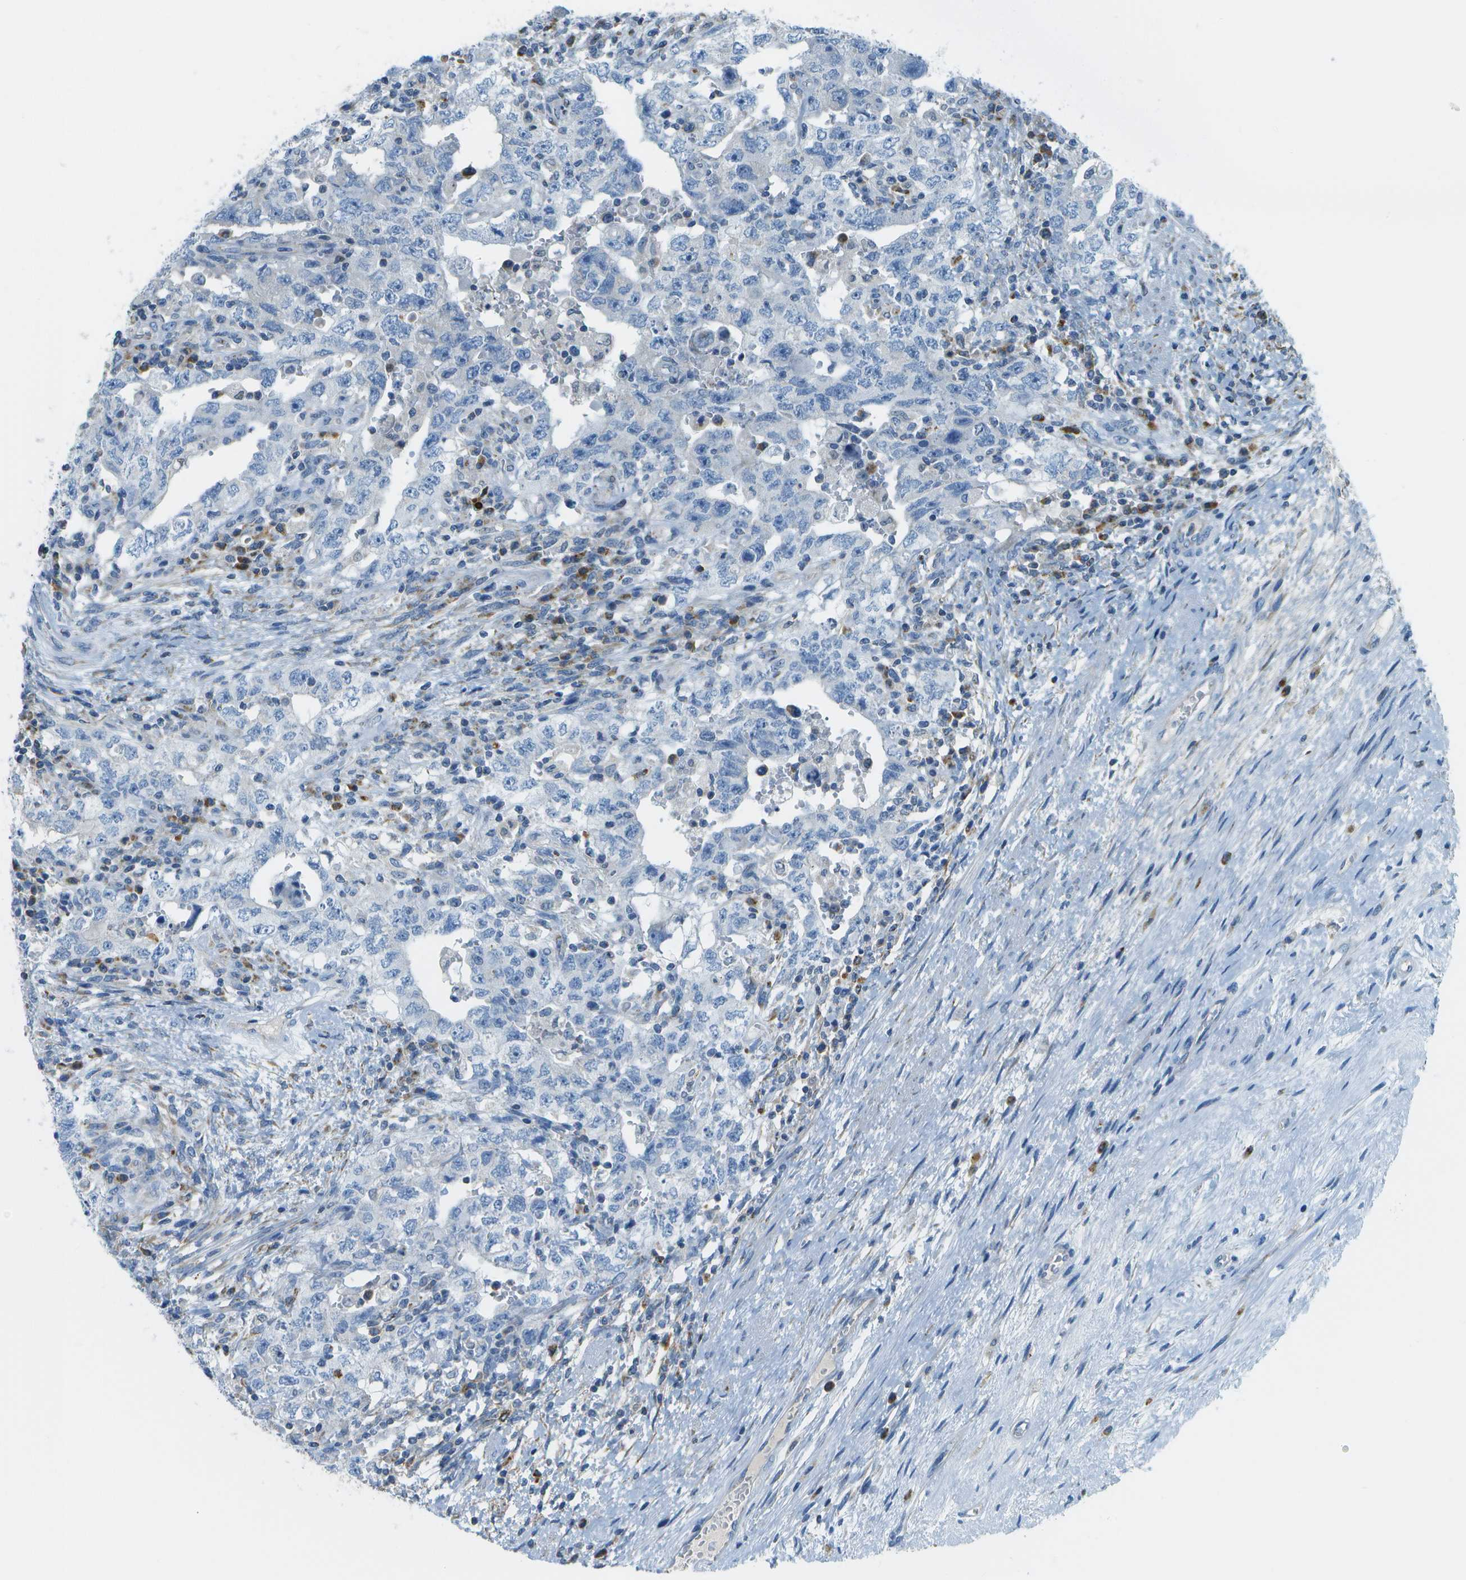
{"staining": {"intensity": "negative", "quantity": "none", "location": "none"}, "tissue": "testis cancer", "cell_type": "Tumor cells", "image_type": "cancer", "snomed": [{"axis": "morphology", "description": "Carcinoma, Embryonal, NOS"}, {"axis": "topography", "description": "Testis"}], "caption": "Immunohistochemical staining of testis embryonal carcinoma reveals no significant expression in tumor cells.", "gene": "PTGIS", "patient": {"sex": "male", "age": 26}}